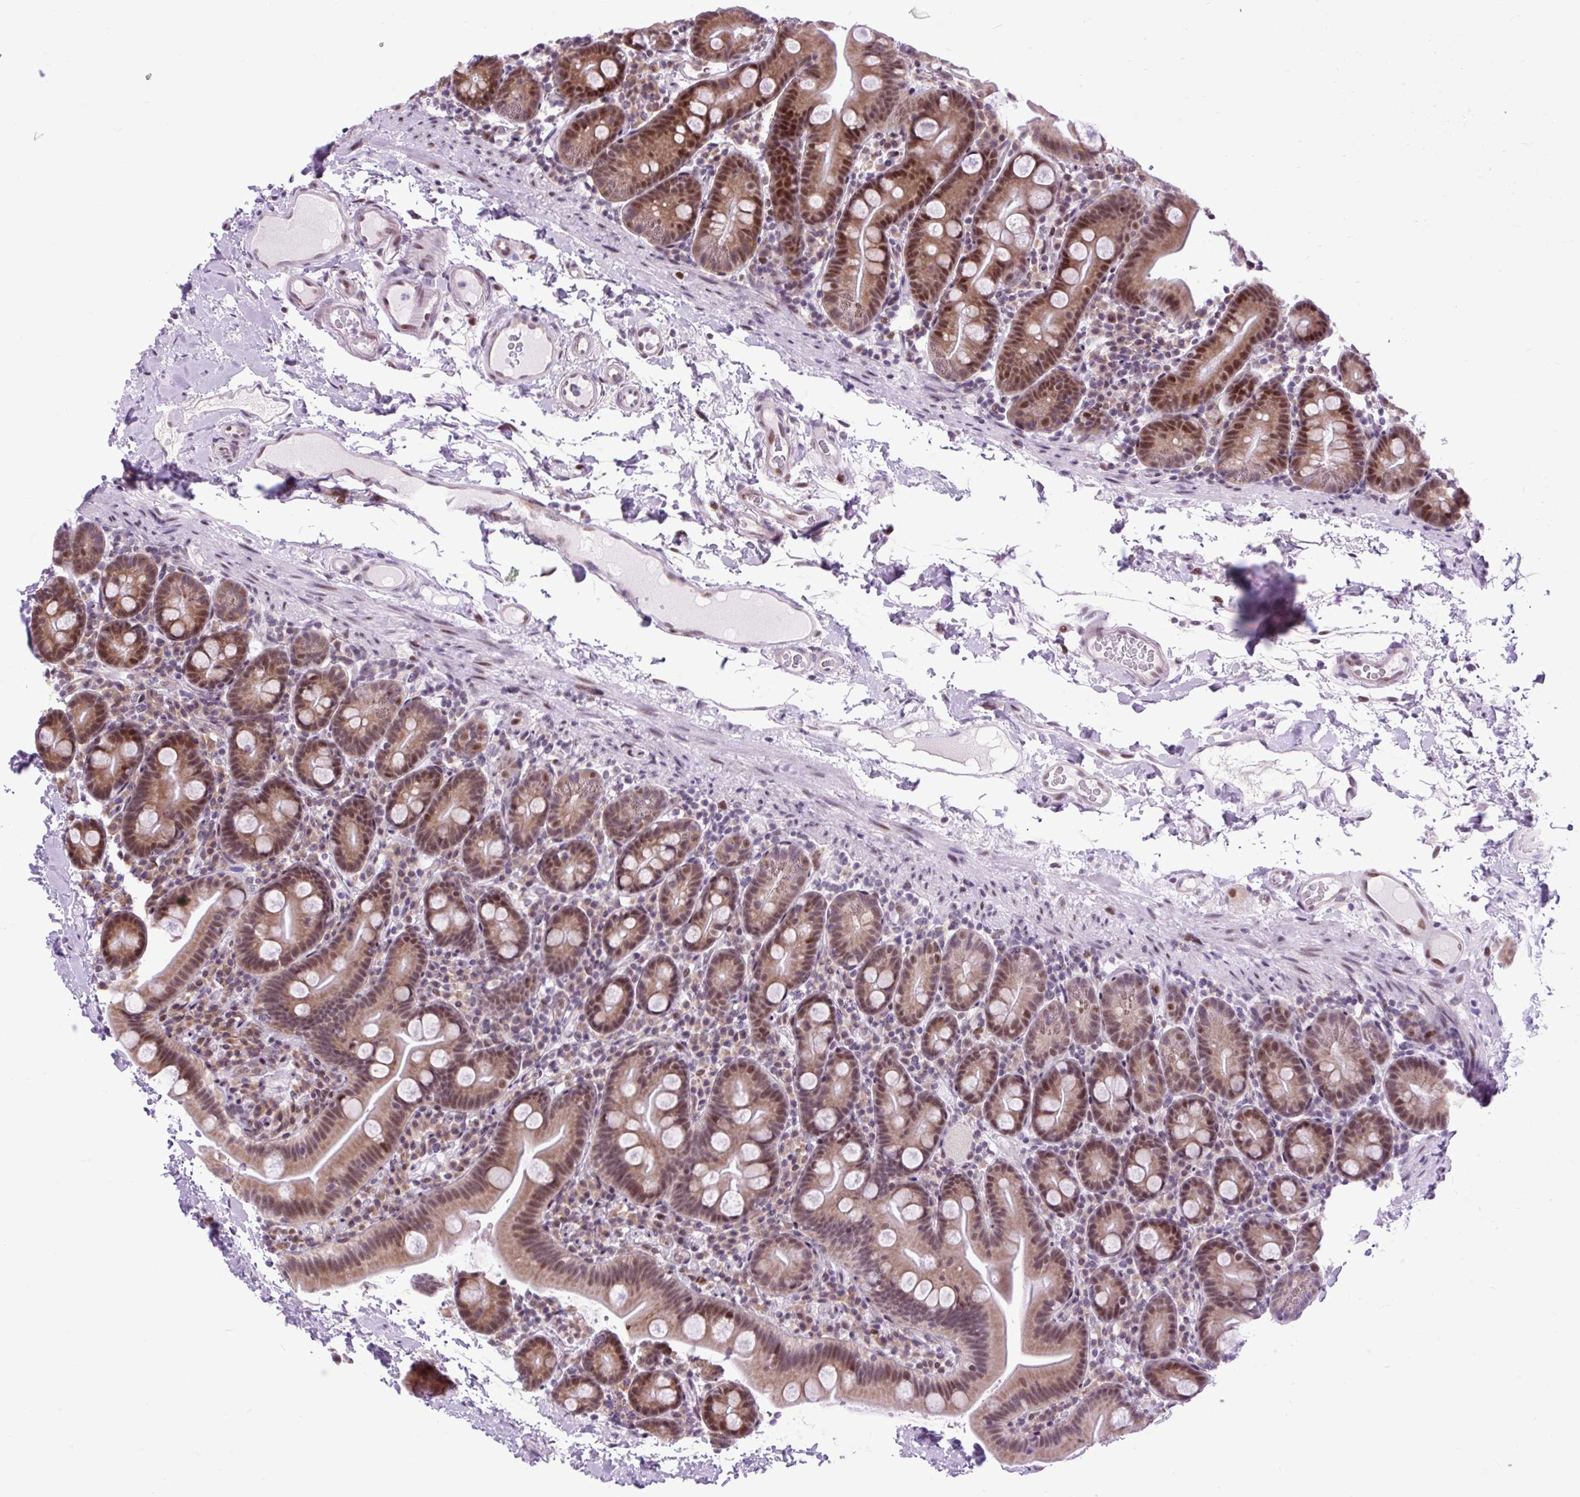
{"staining": {"intensity": "moderate", "quantity": ">75%", "location": "nuclear"}, "tissue": "small intestine", "cell_type": "Glandular cells", "image_type": "normal", "snomed": [{"axis": "morphology", "description": "Normal tissue, NOS"}, {"axis": "topography", "description": "Small intestine"}], "caption": "Immunohistochemistry image of benign small intestine: human small intestine stained using IHC demonstrates medium levels of moderate protein expression localized specifically in the nuclear of glandular cells, appearing as a nuclear brown color.", "gene": "CLK2", "patient": {"sex": "female", "age": 68}}